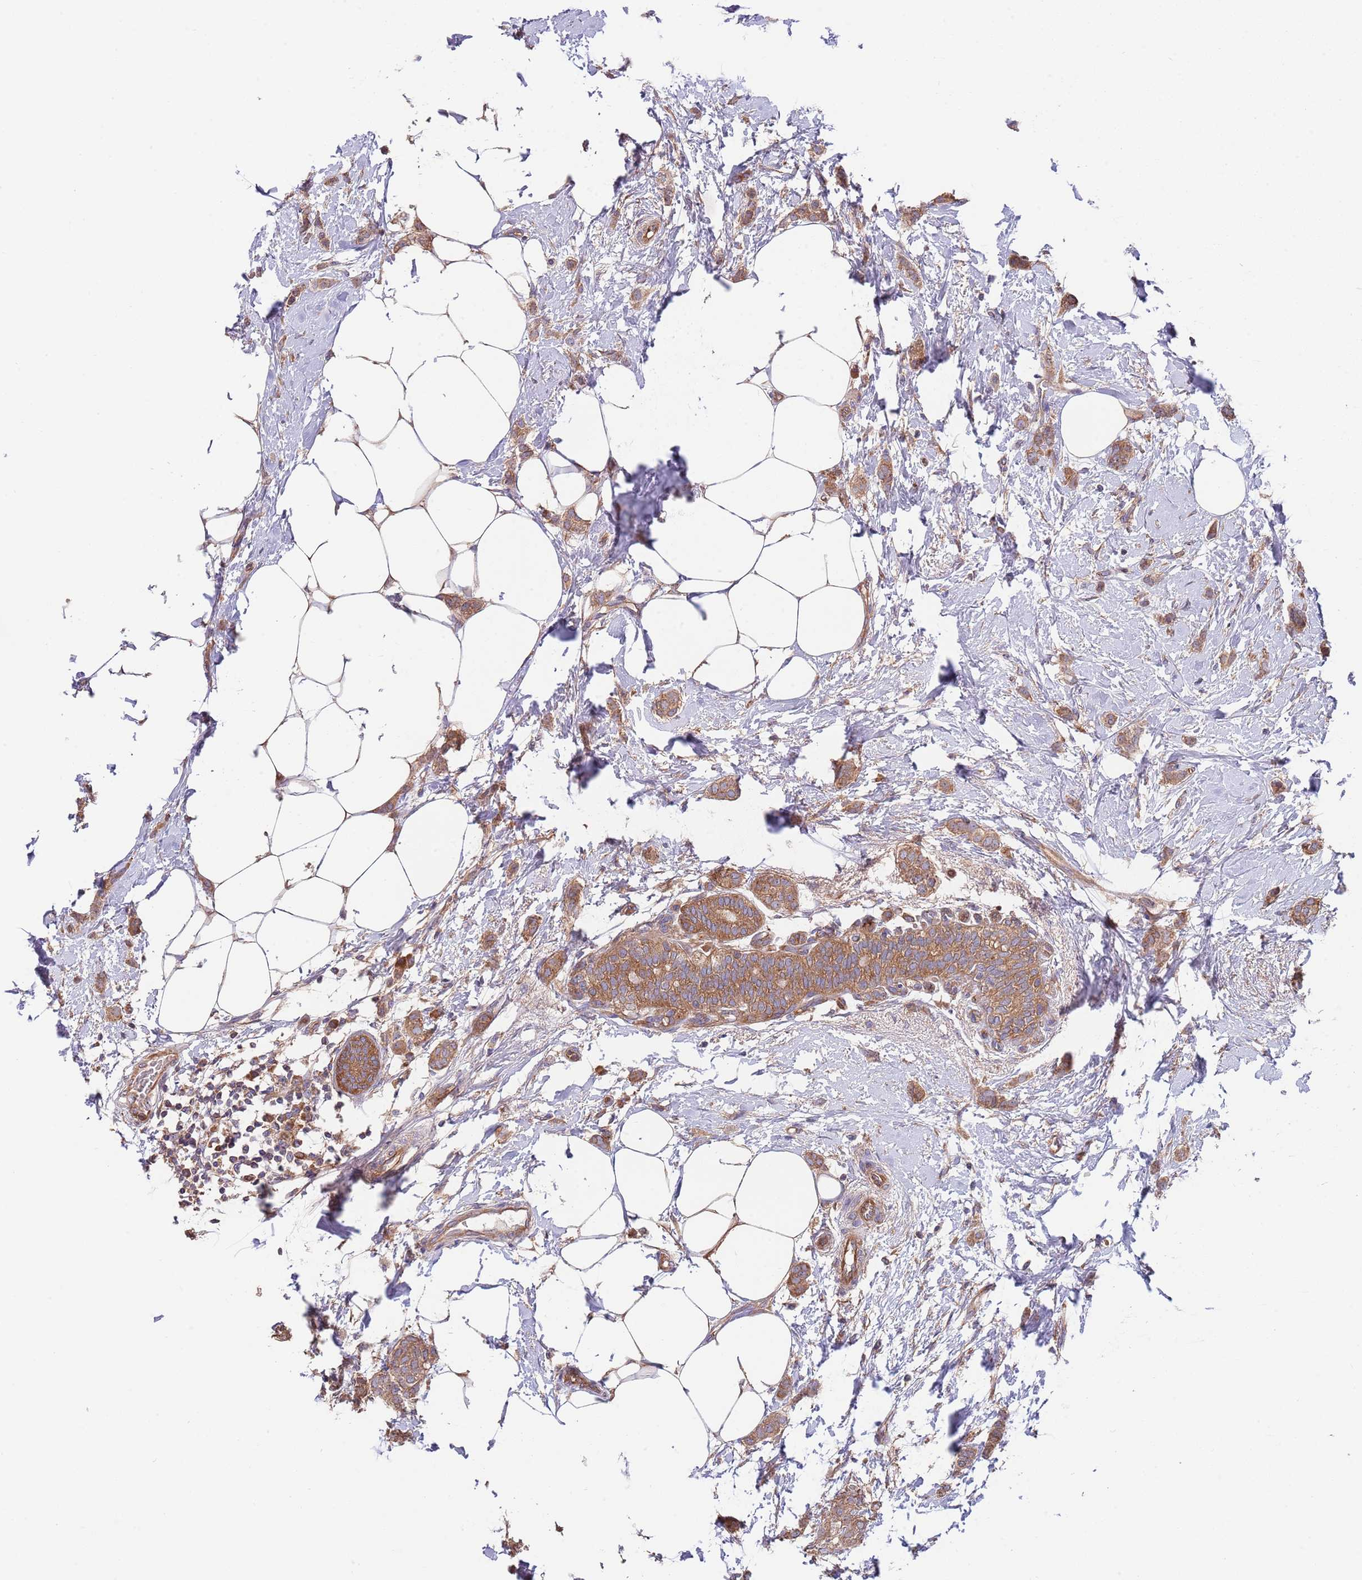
{"staining": {"intensity": "moderate", "quantity": ">75%", "location": "cytoplasmic/membranous"}, "tissue": "breast cancer", "cell_type": "Tumor cells", "image_type": "cancer", "snomed": [{"axis": "morphology", "description": "Duct carcinoma"}, {"axis": "topography", "description": "Breast"}], "caption": "IHC histopathology image of breast cancer stained for a protein (brown), which displays medium levels of moderate cytoplasmic/membranous positivity in about >75% of tumor cells.", "gene": "EIF3F", "patient": {"sex": "female", "age": 72}}